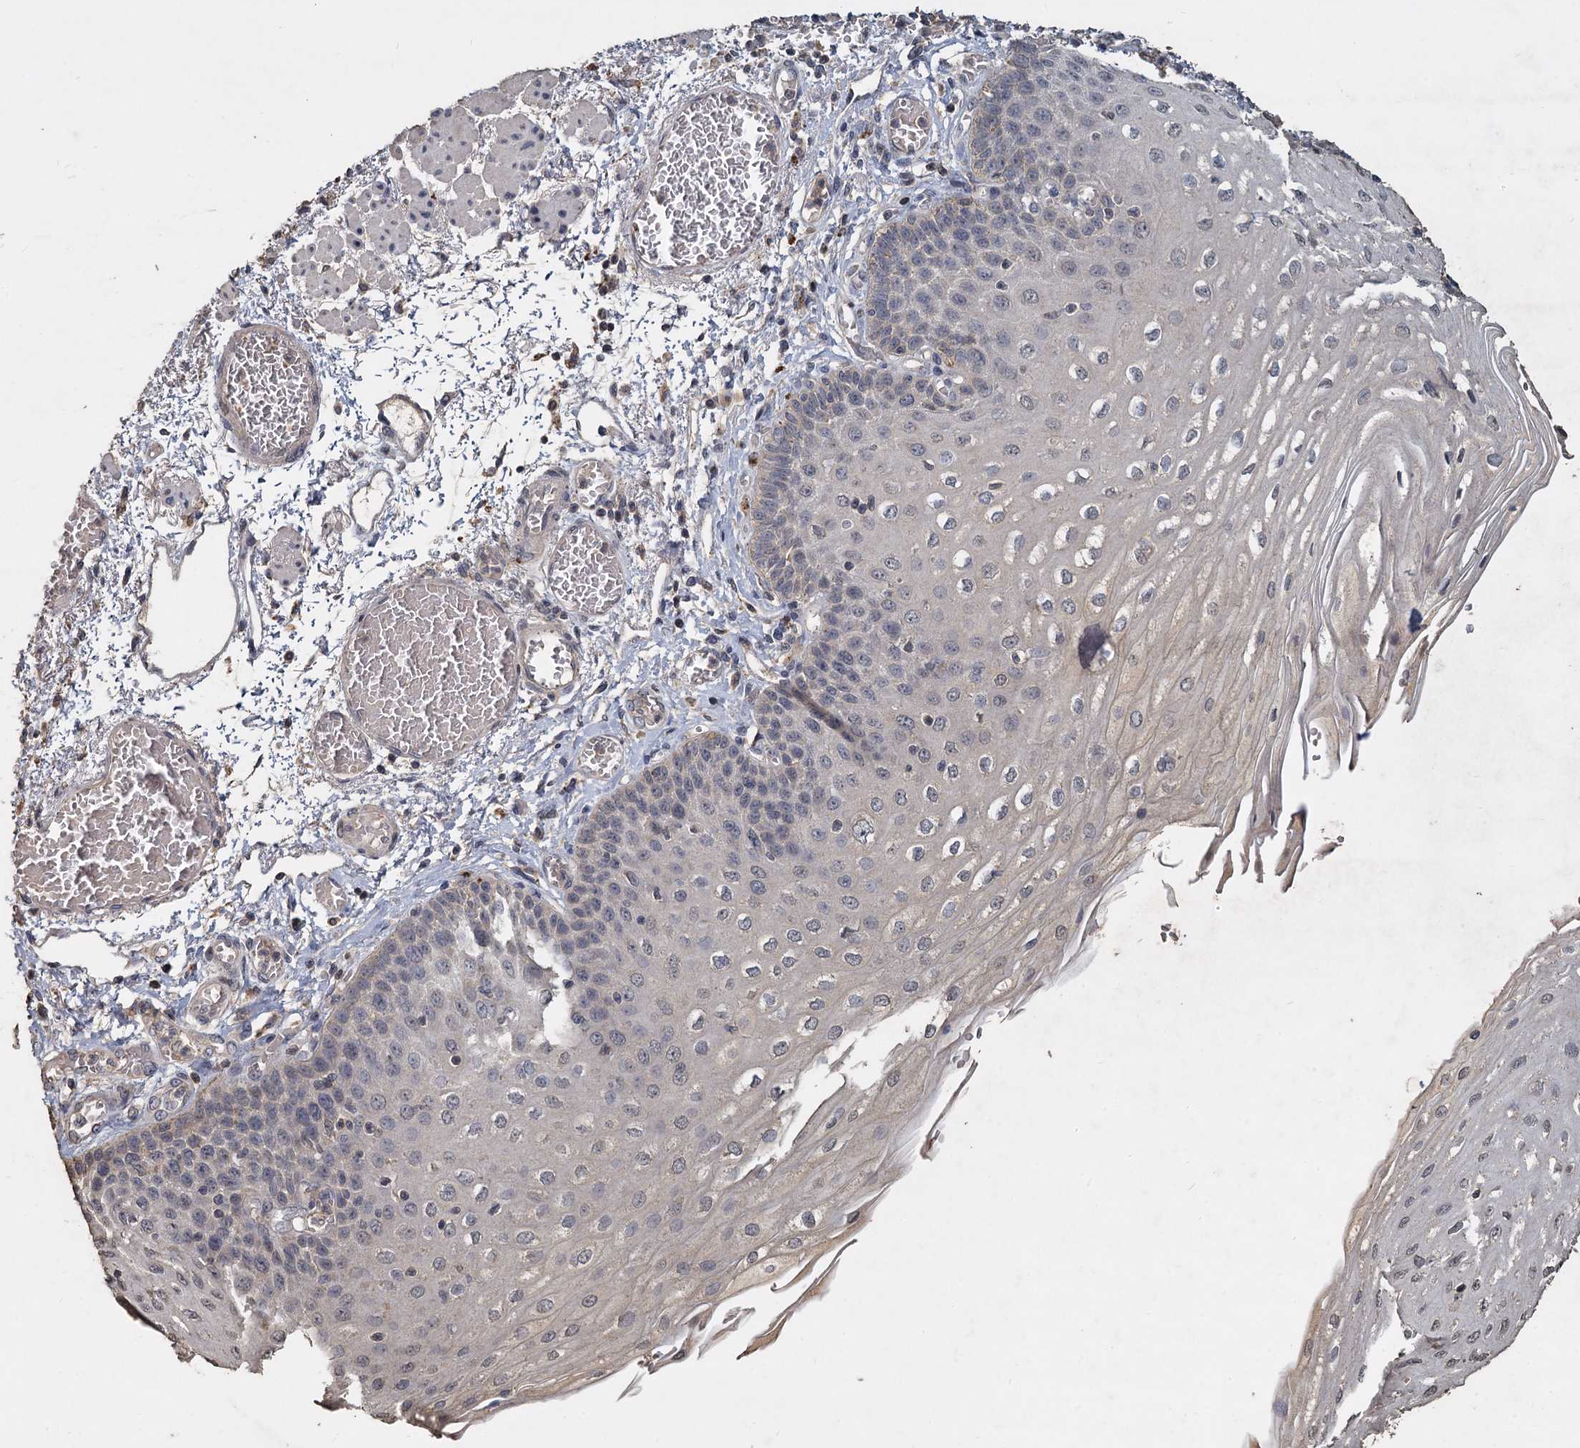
{"staining": {"intensity": "negative", "quantity": "none", "location": "none"}, "tissue": "esophagus", "cell_type": "Squamous epithelial cells", "image_type": "normal", "snomed": [{"axis": "morphology", "description": "Normal tissue, NOS"}, {"axis": "topography", "description": "Esophagus"}], "caption": "IHC of normal esophagus shows no positivity in squamous epithelial cells. (Stains: DAB immunohistochemistry with hematoxylin counter stain, Microscopy: brightfield microscopy at high magnification).", "gene": "CCDC61", "patient": {"sex": "male", "age": 81}}